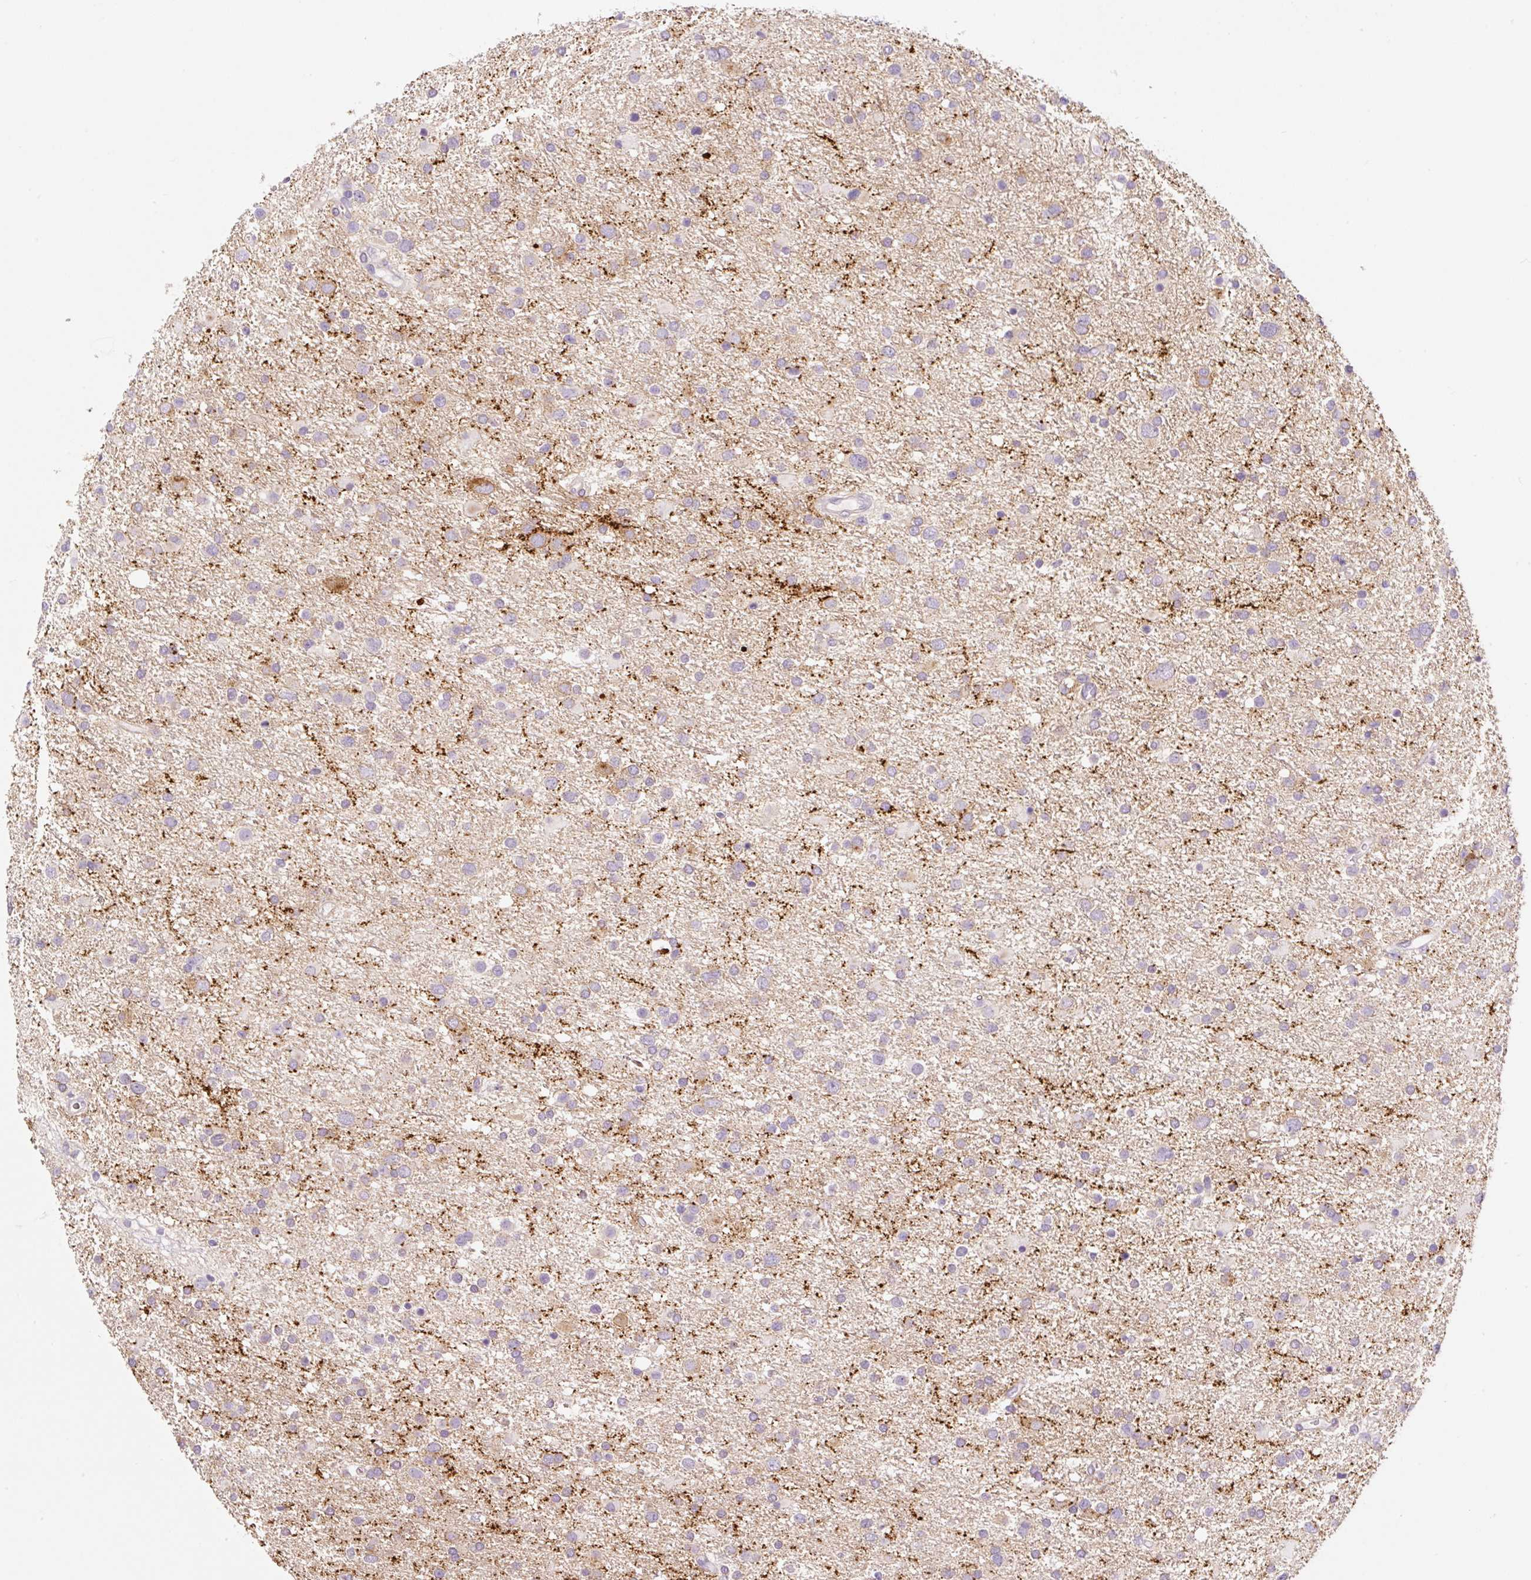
{"staining": {"intensity": "negative", "quantity": "none", "location": "none"}, "tissue": "glioma", "cell_type": "Tumor cells", "image_type": "cancer", "snomed": [{"axis": "morphology", "description": "Glioma, malignant, Low grade"}, {"axis": "topography", "description": "Brain"}], "caption": "Histopathology image shows no significant protein positivity in tumor cells of malignant glioma (low-grade).", "gene": "SYP", "patient": {"sex": "female", "age": 32}}